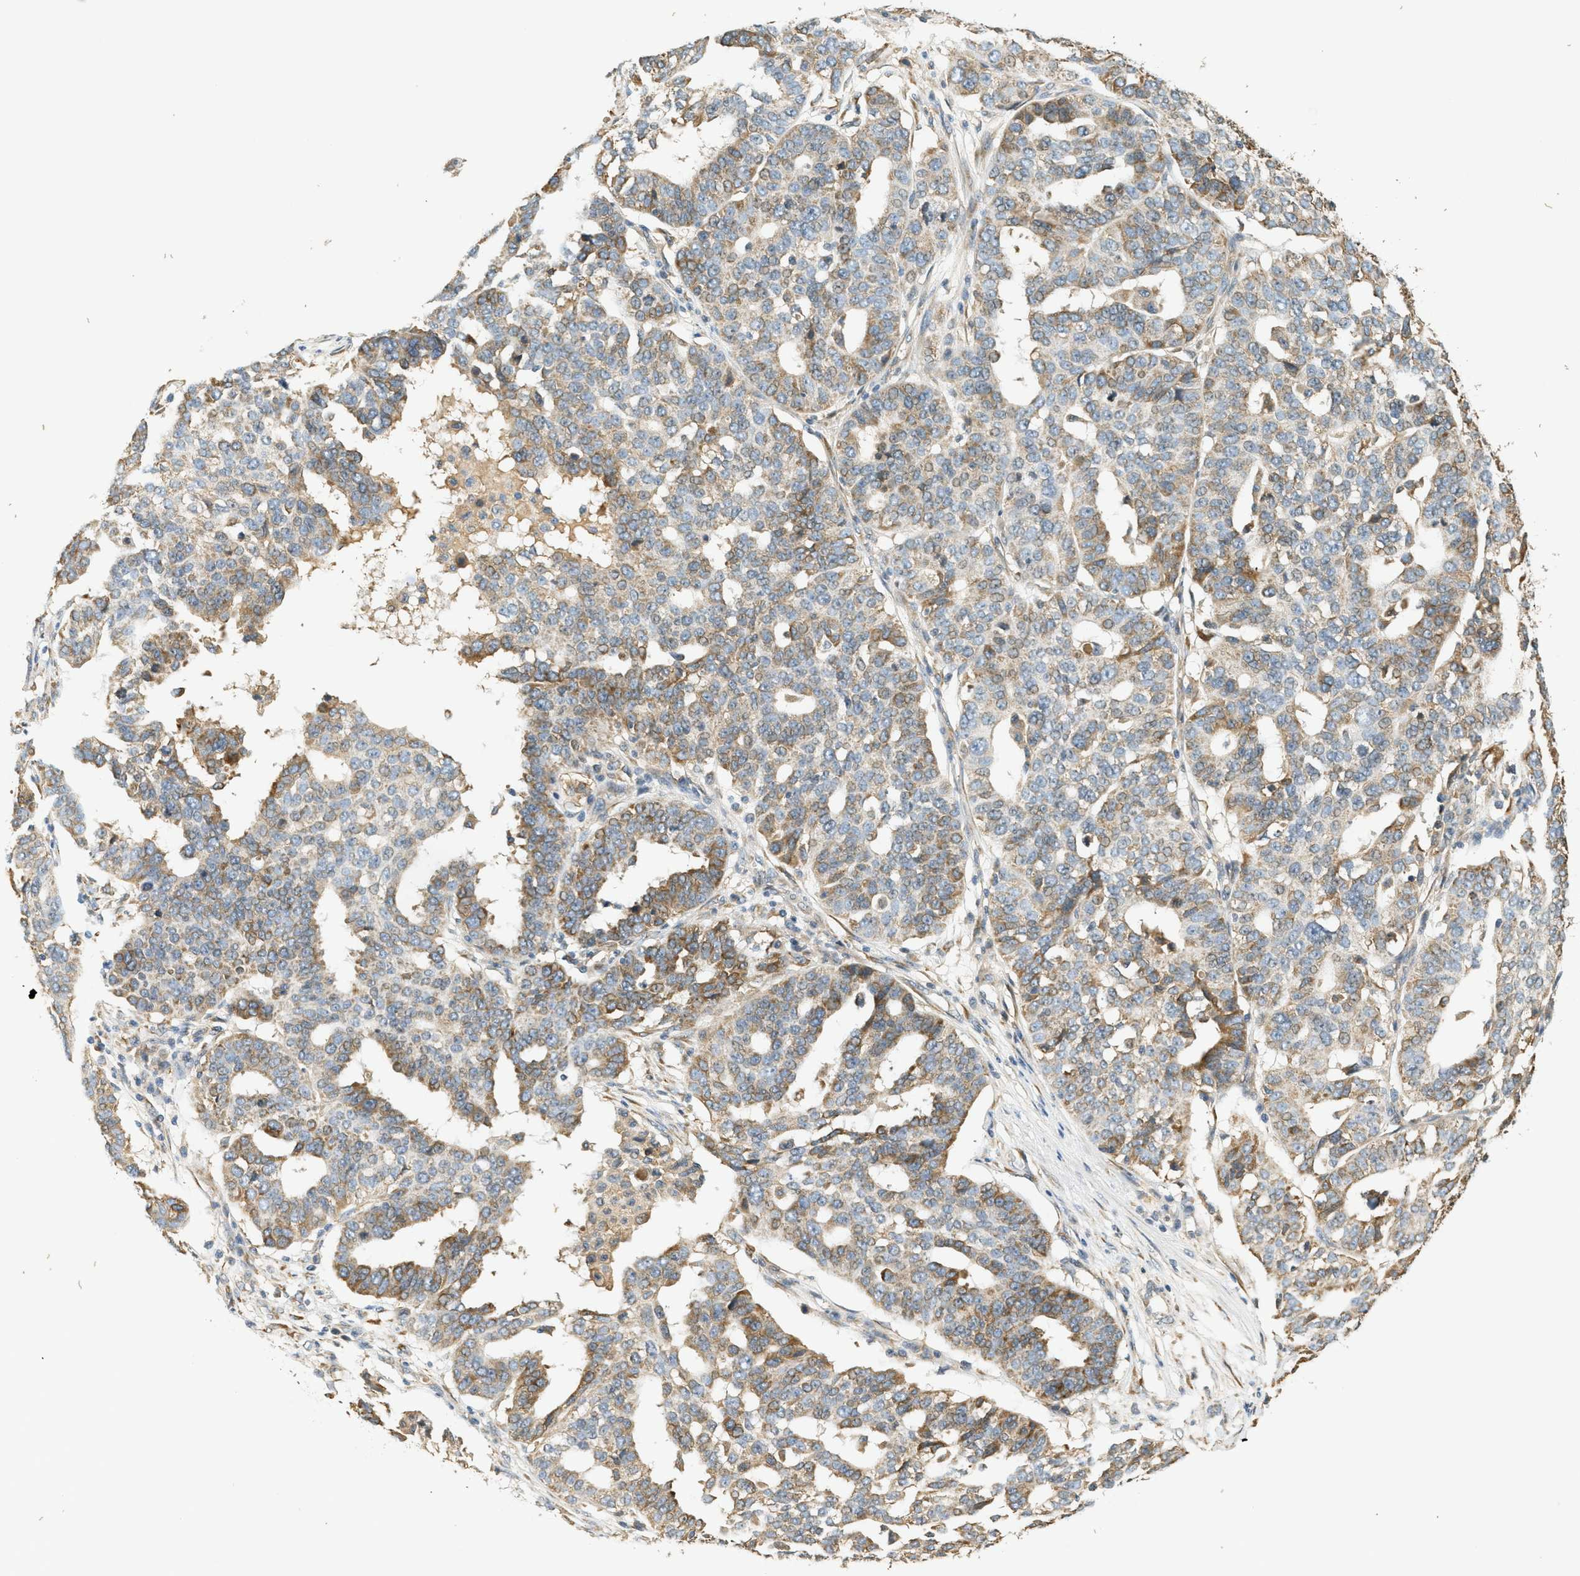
{"staining": {"intensity": "moderate", "quantity": "25%-75%", "location": "cytoplasmic/membranous"}, "tissue": "ovarian cancer", "cell_type": "Tumor cells", "image_type": "cancer", "snomed": [{"axis": "morphology", "description": "Cystadenocarcinoma, serous, NOS"}, {"axis": "topography", "description": "Ovary"}], "caption": "Ovarian serous cystadenocarcinoma was stained to show a protein in brown. There is medium levels of moderate cytoplasmic/membranous staining in about 25%-75% of tumor cells.", "gene": "PDK1", "patient": {"sex": "female", "age": 59}}